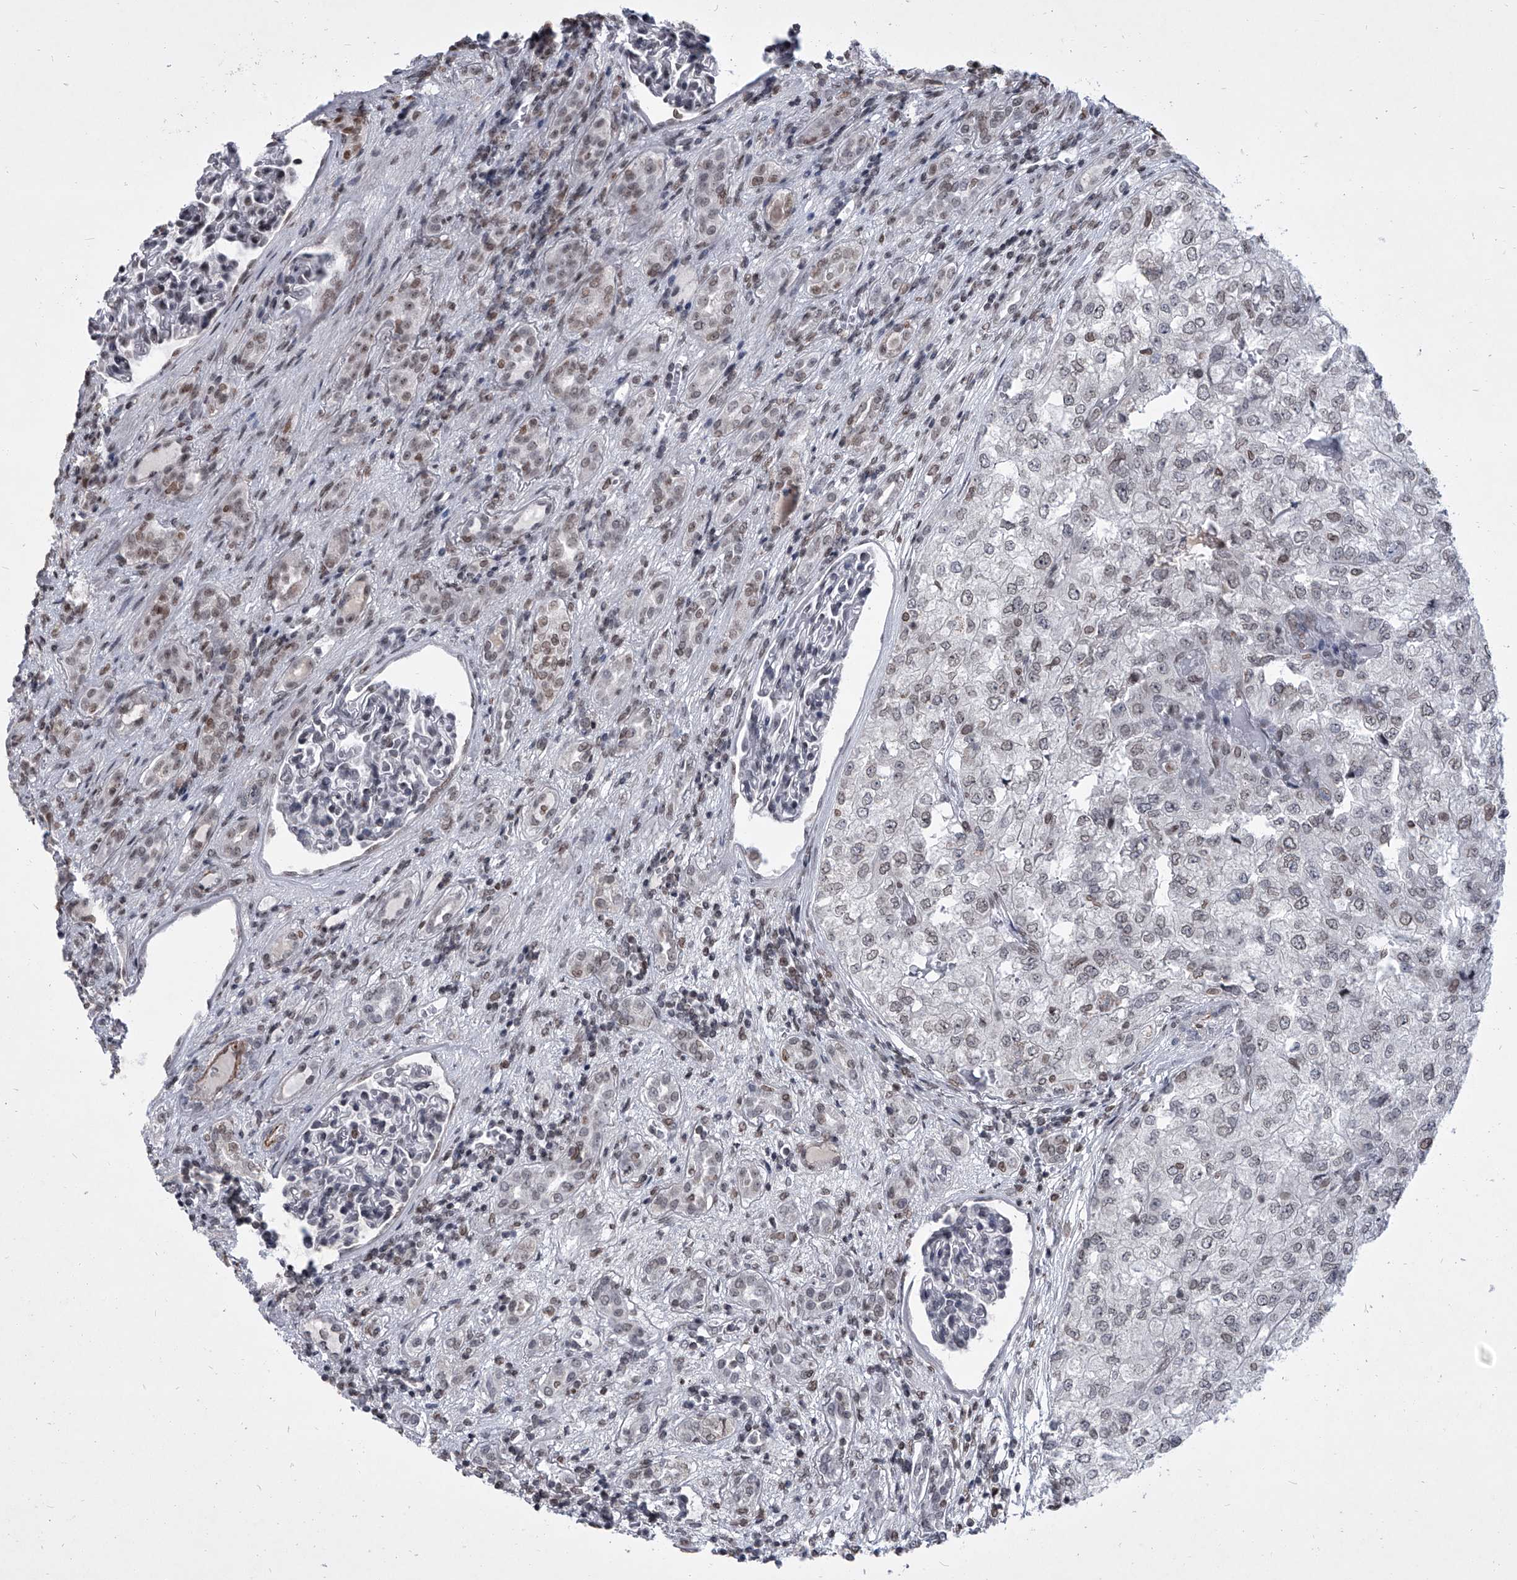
{"staining": {"intensity": "negative", "quantity": "none", "location": "none"}, "tissue": "renal cancer", "cell_type": "Tumor cells", "image_type": "cancer", "snomed": [{"axis": "morphology", "description": "Adenocarcinoma, NOS"}, {"axis": "topography", "description": "Kidney"}], "caption": "The image demonstrates no staining of tumor cells in renal adenocarcinoma.", "gene": "PPIL4", "patient": {"sex": "female", "age": 54}}